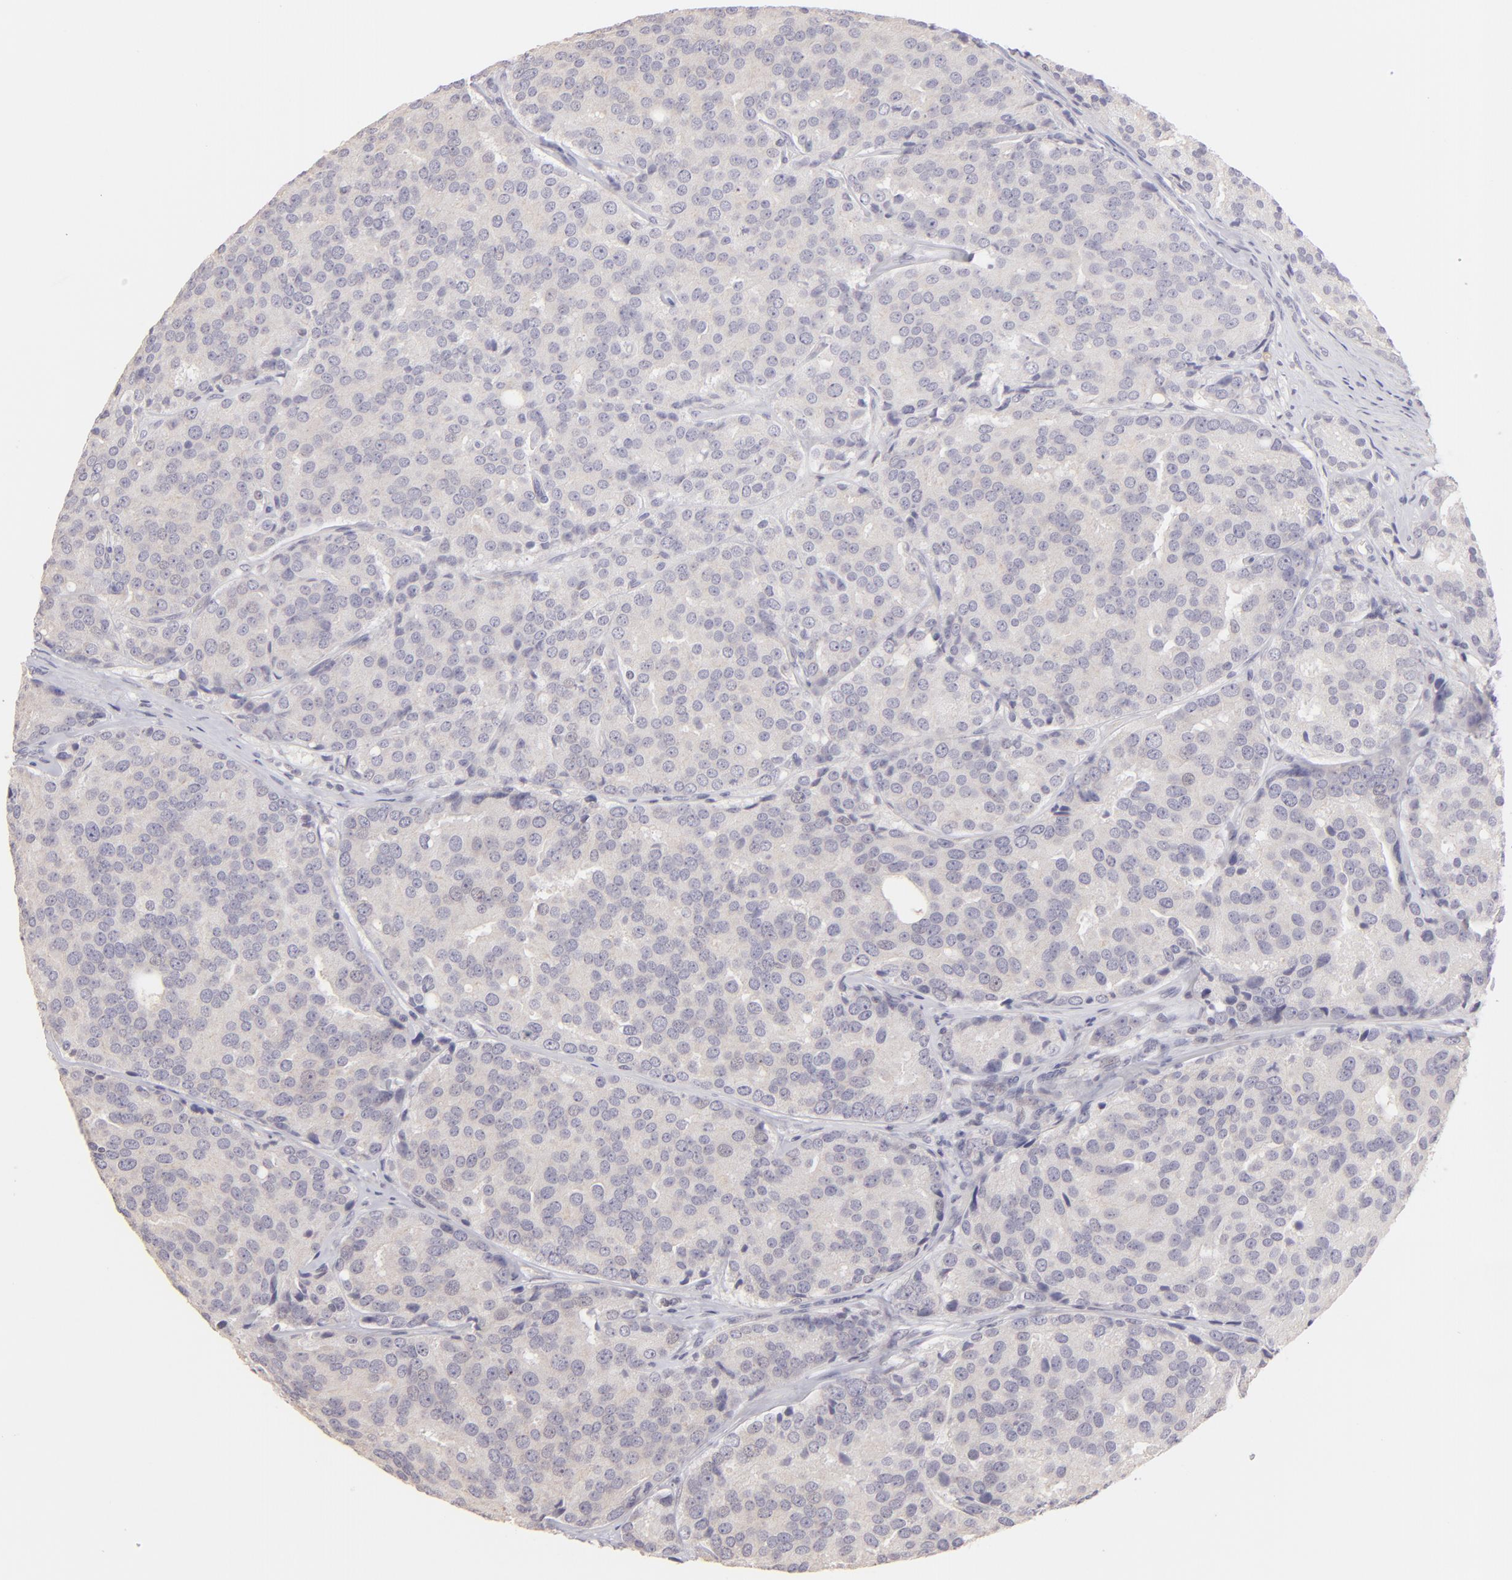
{"staining": {"intensity": "negative", "quantity": "none", "location": "none"}, "tissue": "prostate cancer", "cell_type": "Tumor cells", "image_type": "cancer", "snomed": [{"axis": "morphology", "description": "Adenocarcinoma, High grade"}, {"axis": "topography", "description": "Prostate"}], "caption": "An immunohistochemistry image of prostate cancer is shown. There is no staining in tumor cells of prostate cancer.", "gene": "MAGEA1", "patient": {"sex": "male", "age": 64}}